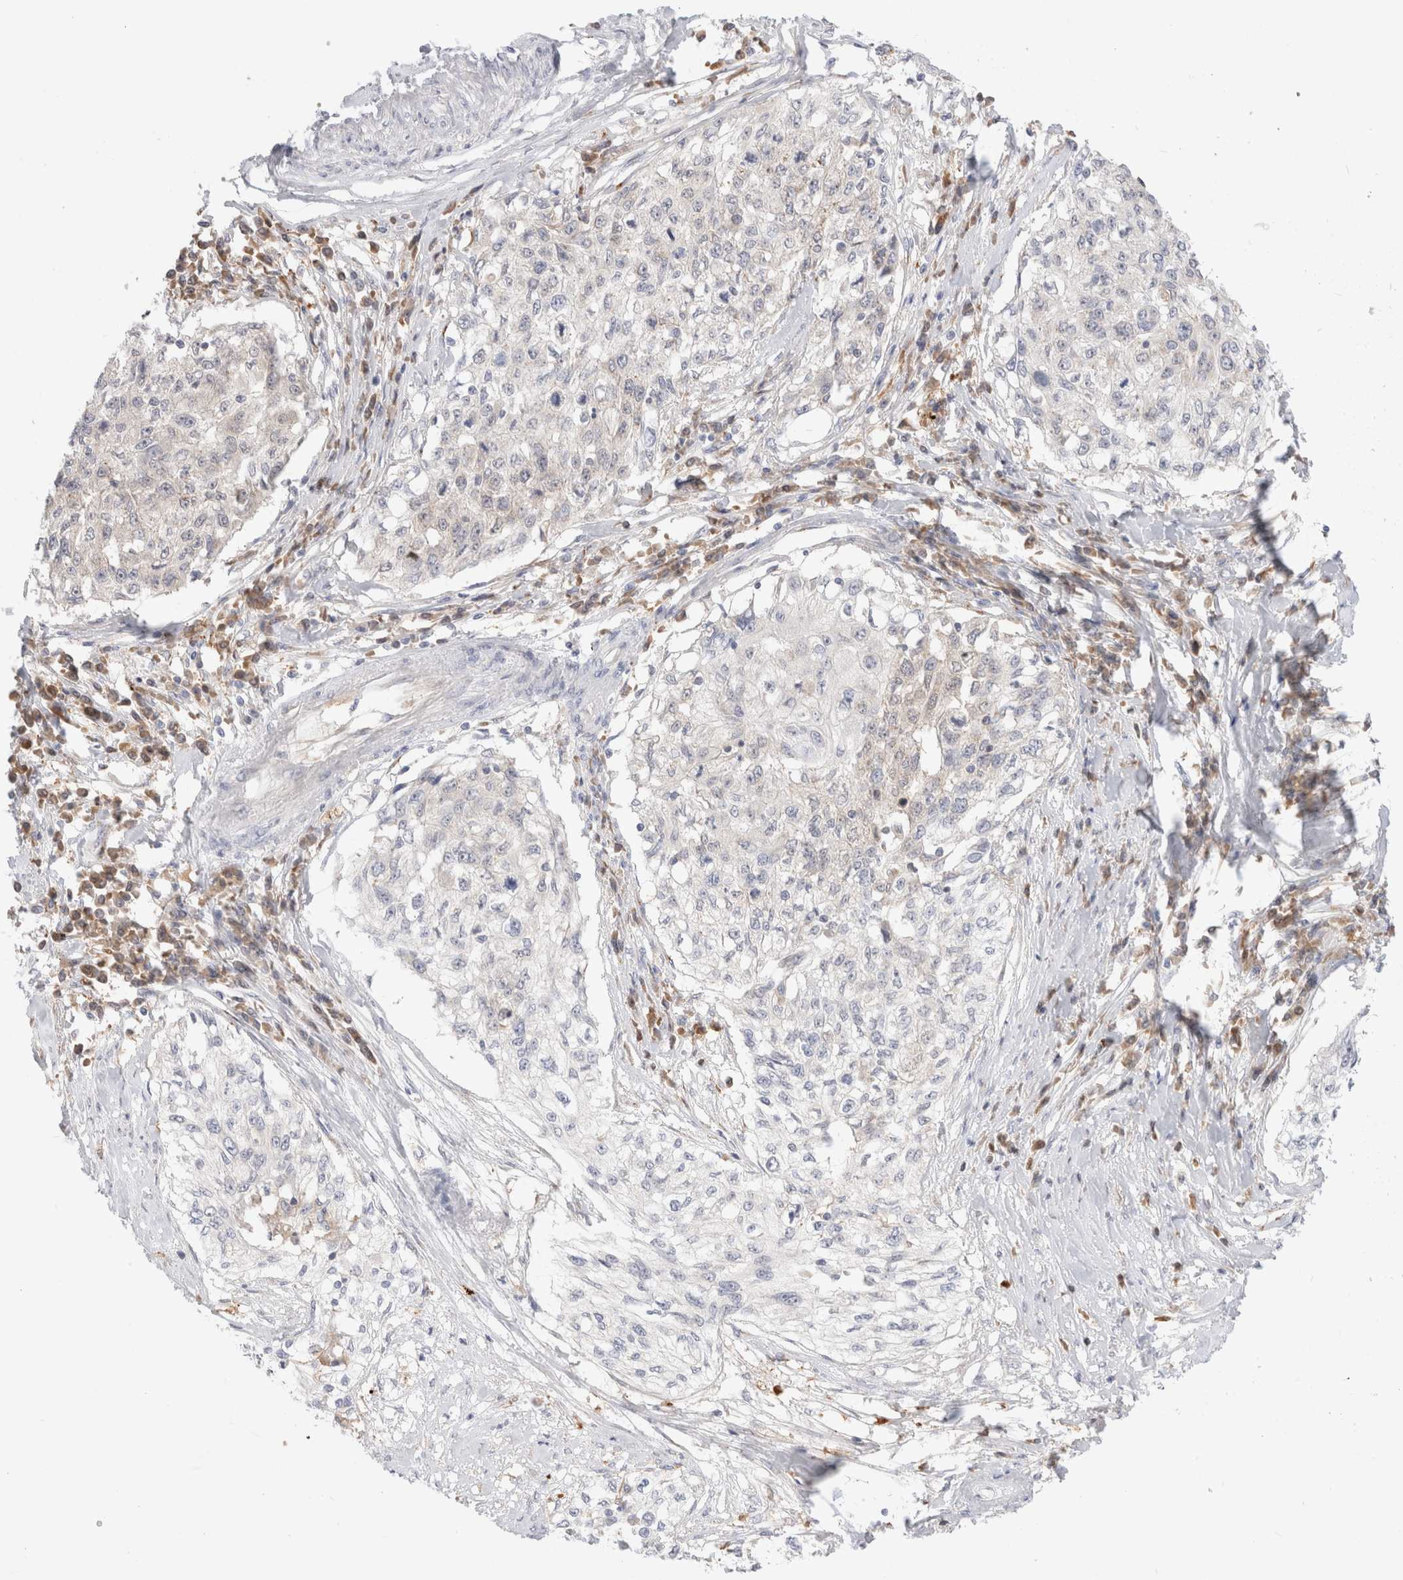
{"staining": {"intensity": "negative", "quantity": "none", "location": "none"}, "tissue": "cervical cancer", "cell_type": "Tumor cells", "image_type": "cancer", "snomed": [{"axis": "morphology", "description": "Squamous cell carcinoma, NOS"}, {"axis": "topography", "description": "Cervix"}], "caption": "A high-resolution micrograph shows immunohistochemistry (IHC) staining of cervical cancer (squamous cell carcinoma), which exhibits no significant staining in tumor cells.", "gene": "EFCAB13", "patient": {"sex": "female", "age": 57}}